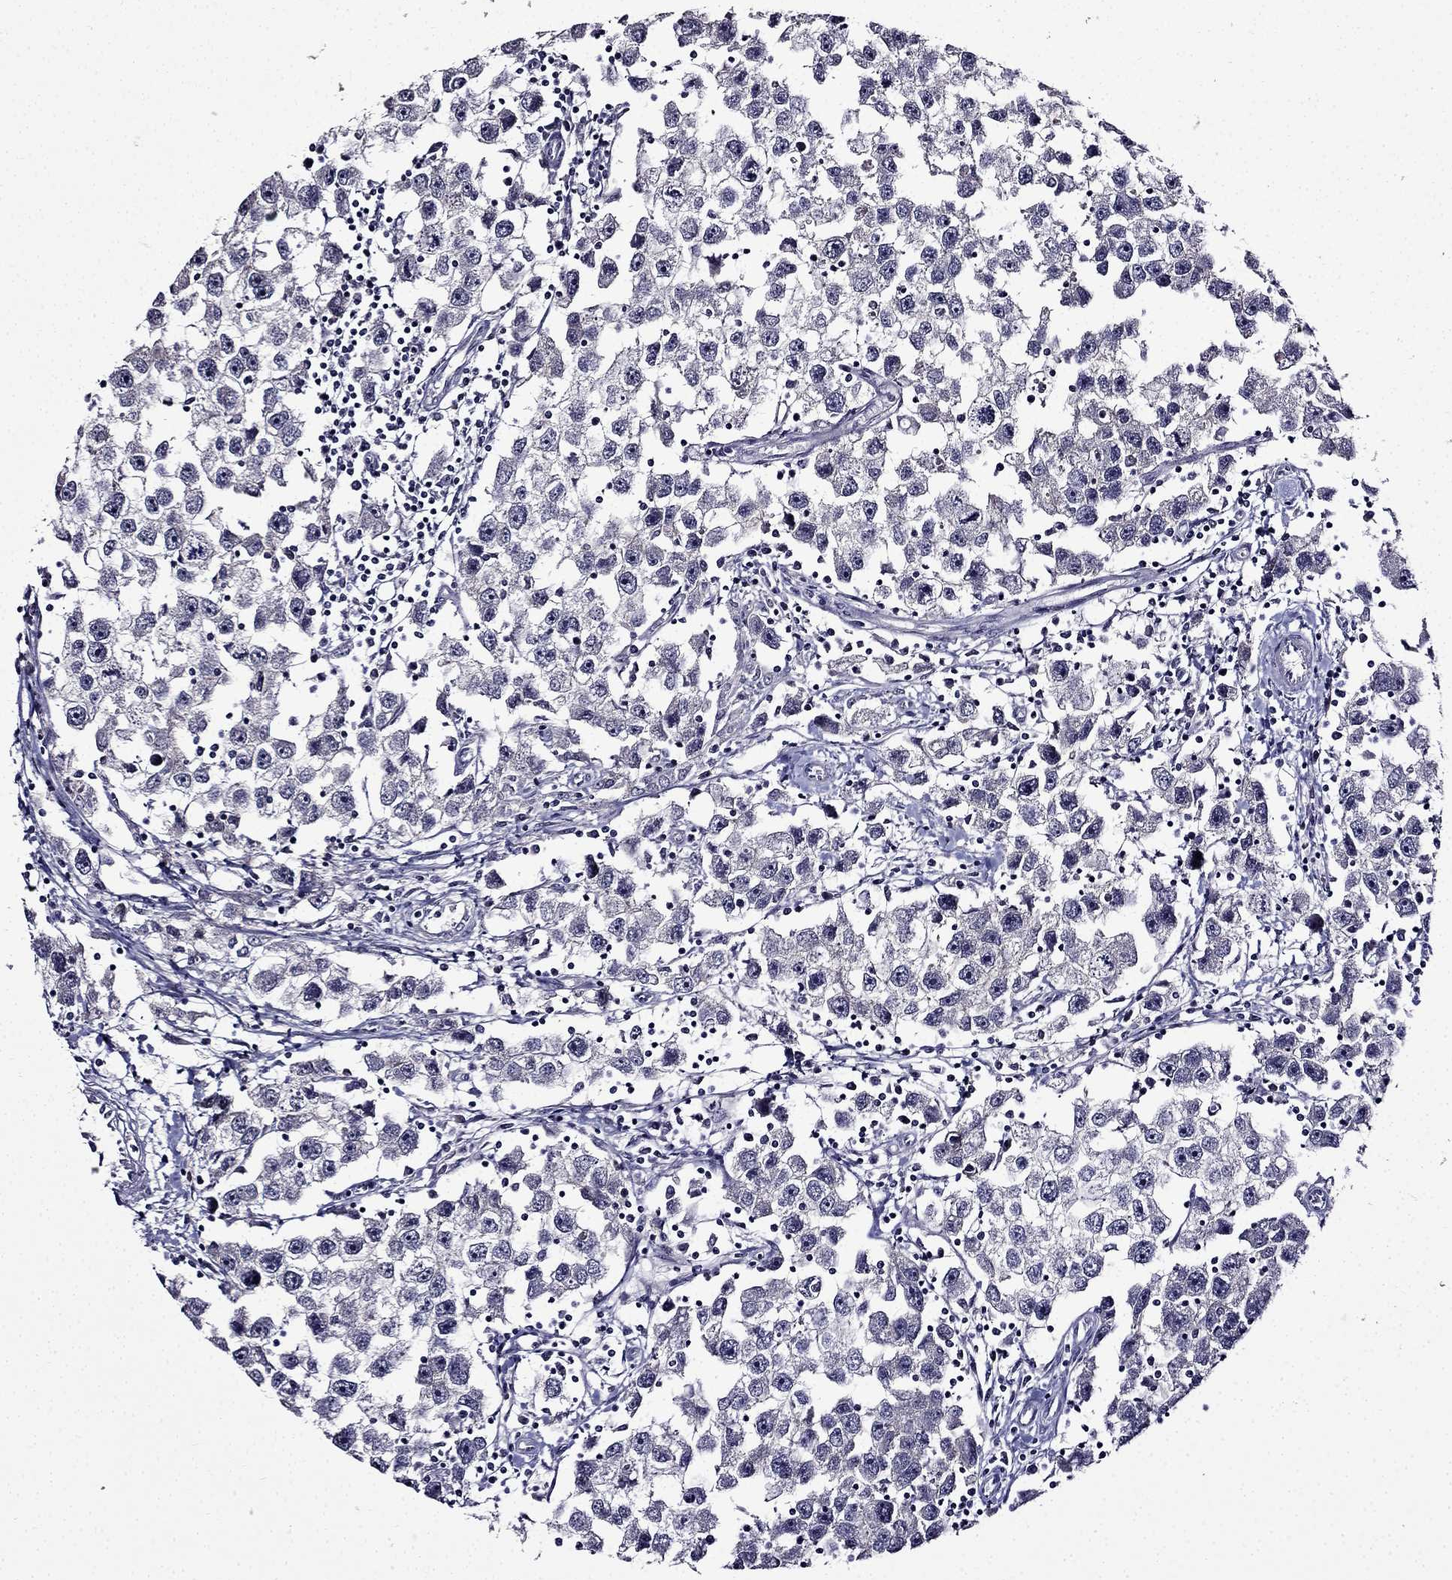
{"staining": {"intensity": "negative", "quantity": "none", "location": "none"}, "tissue": "testis cancer", "cell_type": "Tumor cells", "image_type": "cancer", "snomed": [{"axis": "morphology", "description": "Seminoma, NOS"}, {"axis": "topography", "description": "Testis"}], "caption": "The micrograph shows no significant positivity in tumor cells of seminoma (testis).", "gene": "TMEM266", "patient": {"sex": "male", "age": 30}}